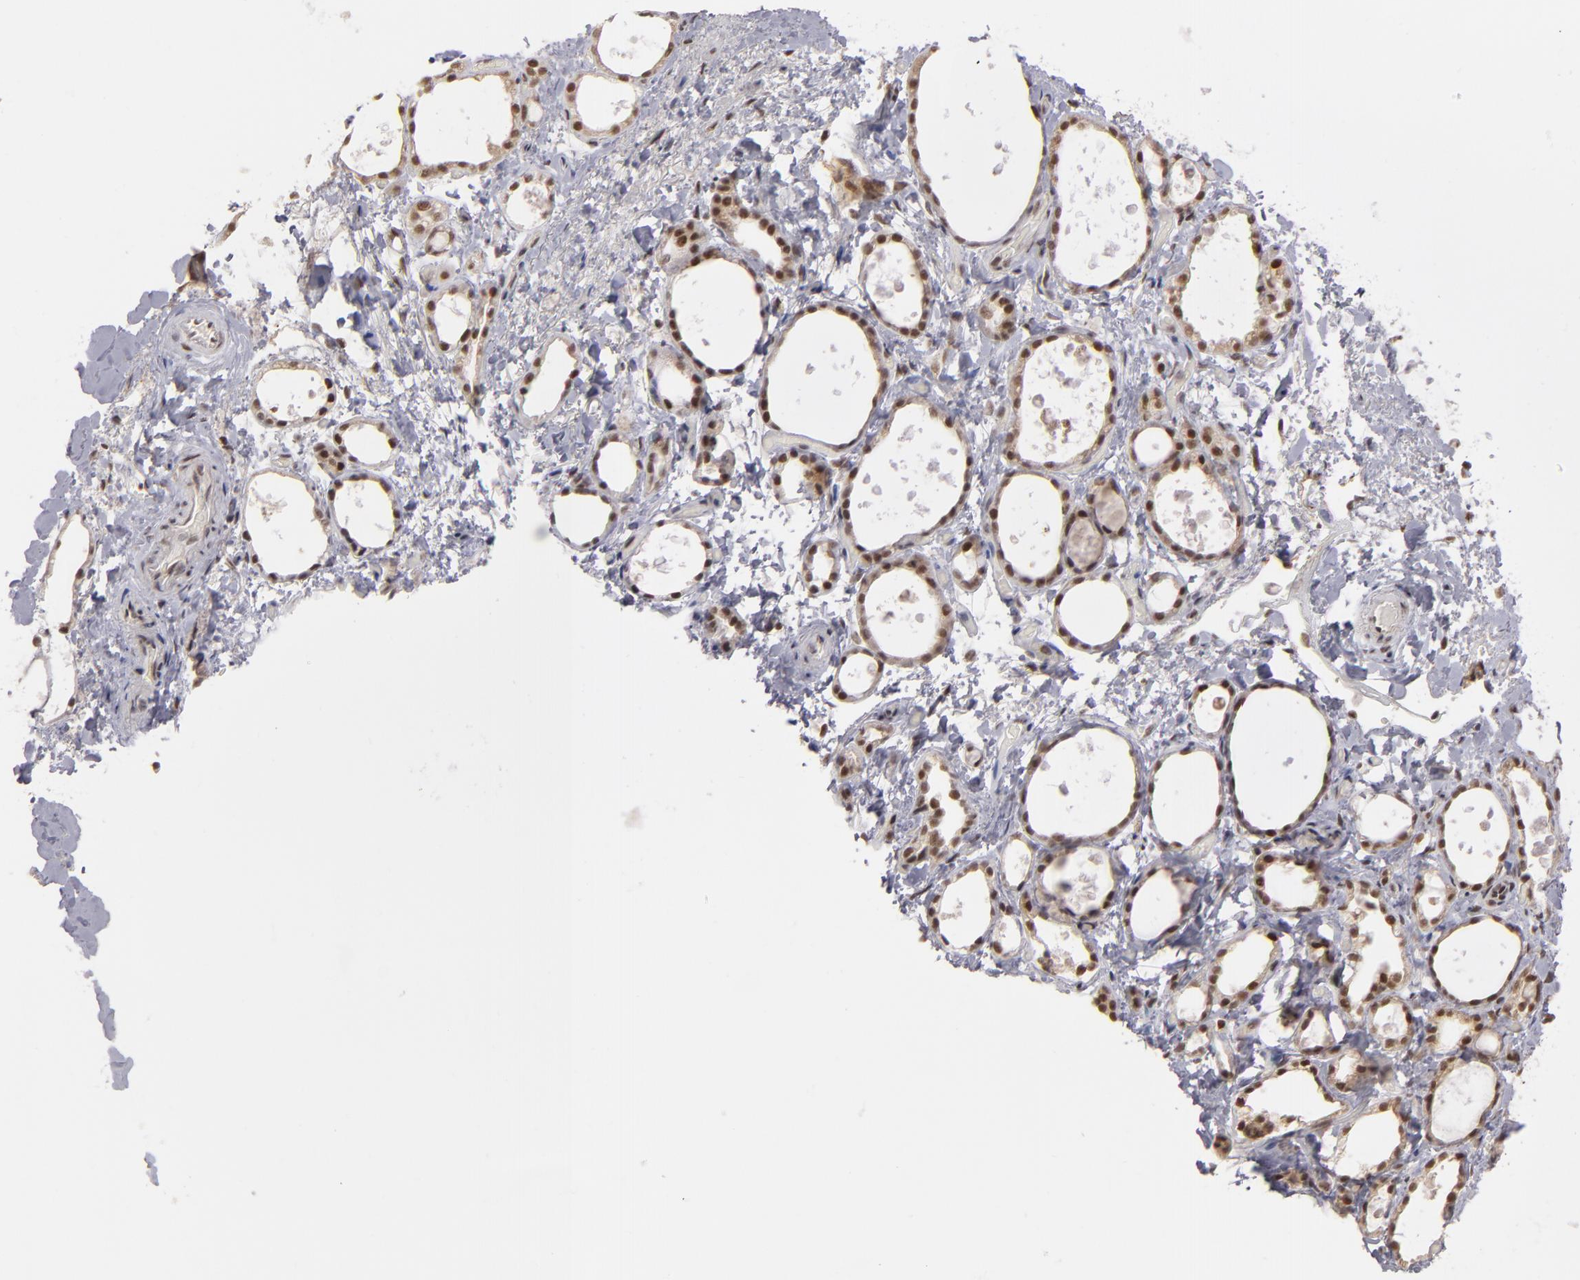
{"staining": {"intensity": "strong", "quantity": ">75%", "location": "cytoplasmic/membranous,nuclear"}, "tissue": "thyroid gland", "cell_type": "Glandular cells", "image_type": "normal", "snomed": [{"axis": "morphology", "description": "Normal tissue, NOS"}, {"axis": "topography", "description": "Thyroid gland"}], "caption": "High-magnification brightfield microscopy of benign thyroid gland stained with DAB (3,3'-diaminobenzidine) (brown) and counterstained with hematoxylin (blue). glandular cells exhibit strong cytoplasmic/membranous,nuclear expression is identified in approximately>75% of cells.", "gene": "ZNF75A", "patient": {"sex": "female", "age": 75}}